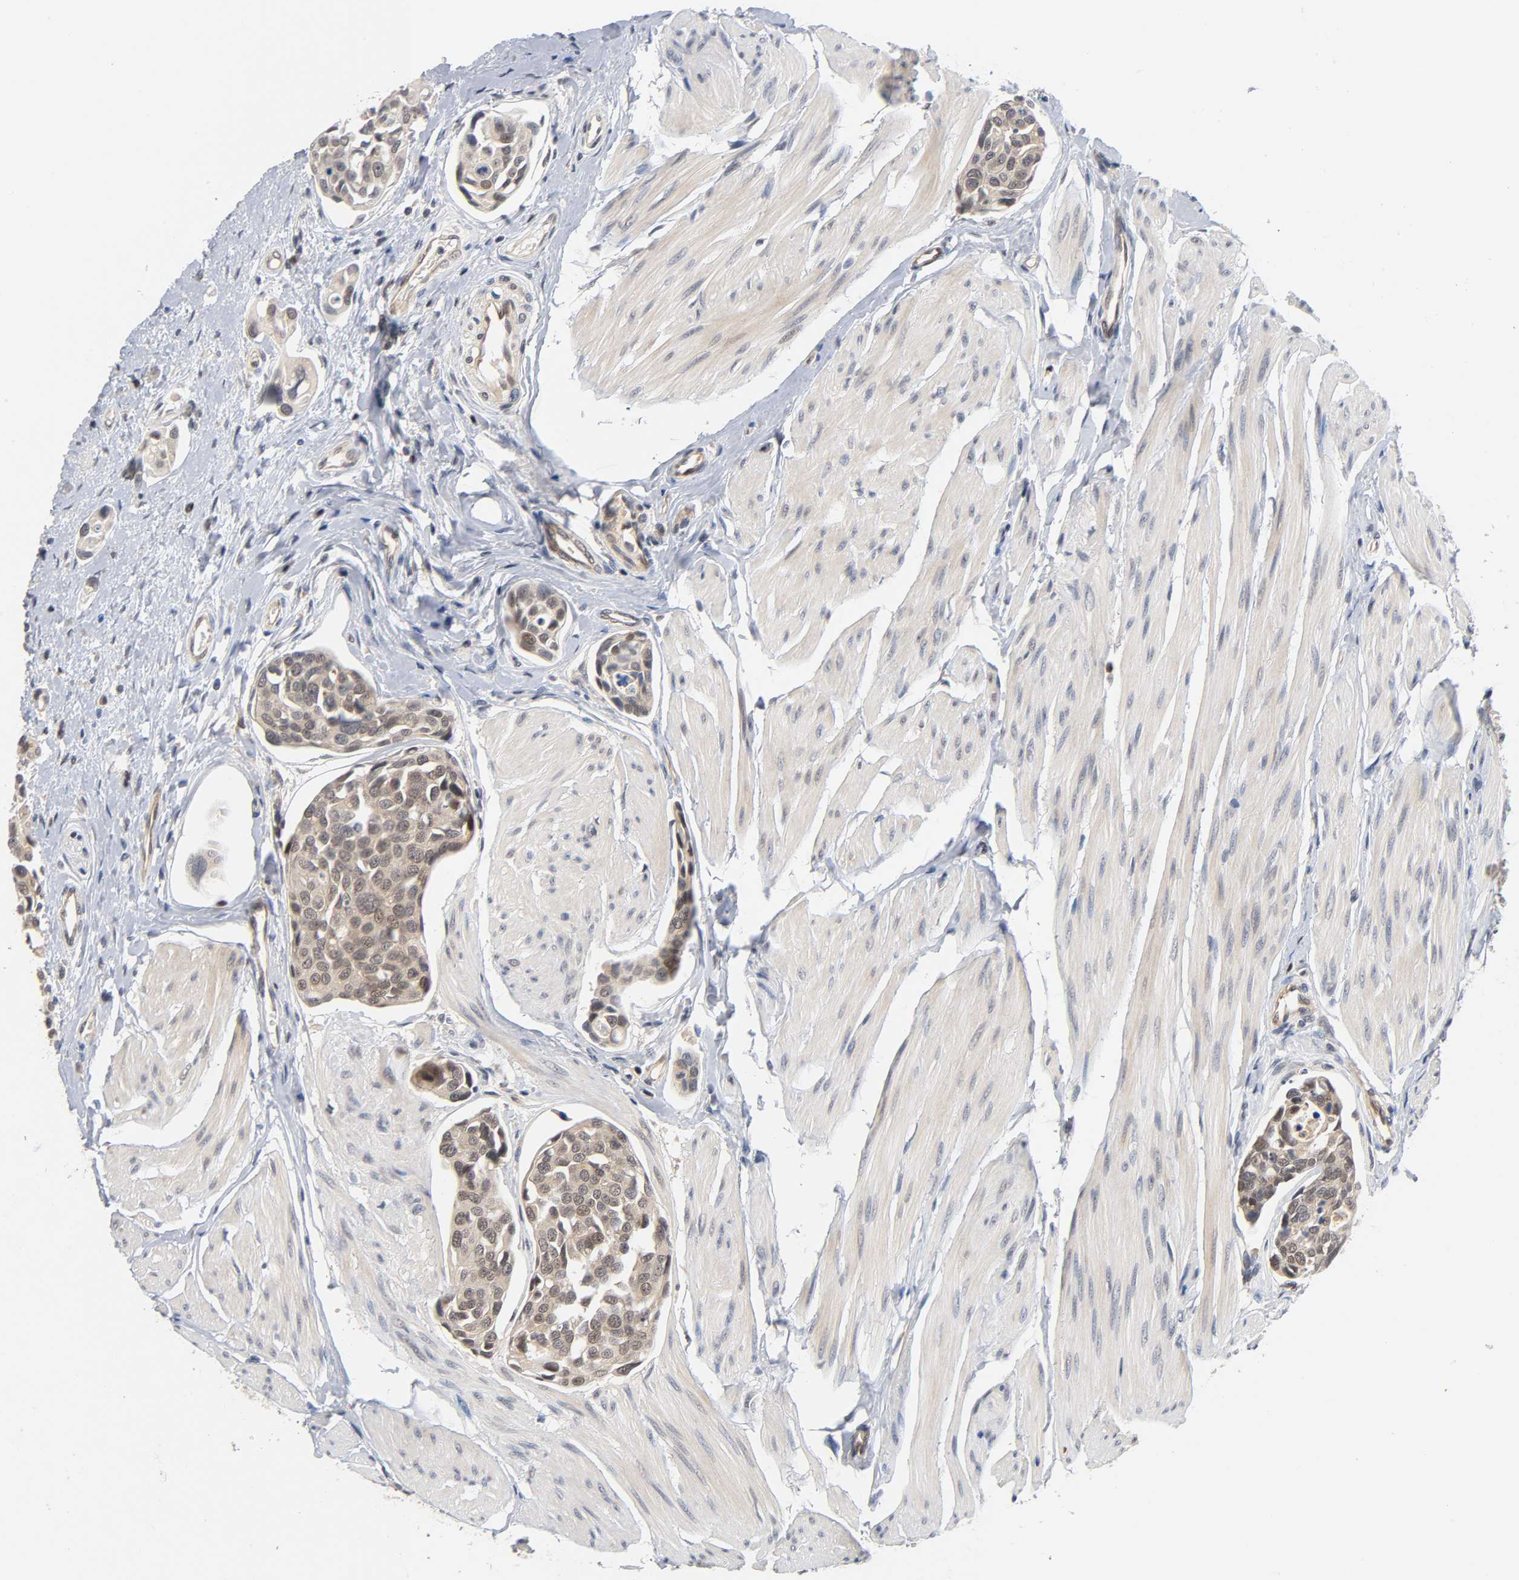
{"staining": {"intensity": "weak", "quantity": ">75%", "location": "cytoplasmic/membranous"}, "tissue": "urothelial cancer", "cell_type": "Tumor cells", "image_type": "cancer", "snomed": [{"axis": "morphology", "description": "Urothelial carcinoma, High grade"}, {"axis": "topography", "description": "Urinary bladder"}], "caption": "Brown immunohistochemical staining in human urothelial cancer shows weak cytoplasmic/membranous positivity in approximately >75% of tumor cells.", "gene": "PRKAB1", "patient": {"sex": "male", "age": 78}}